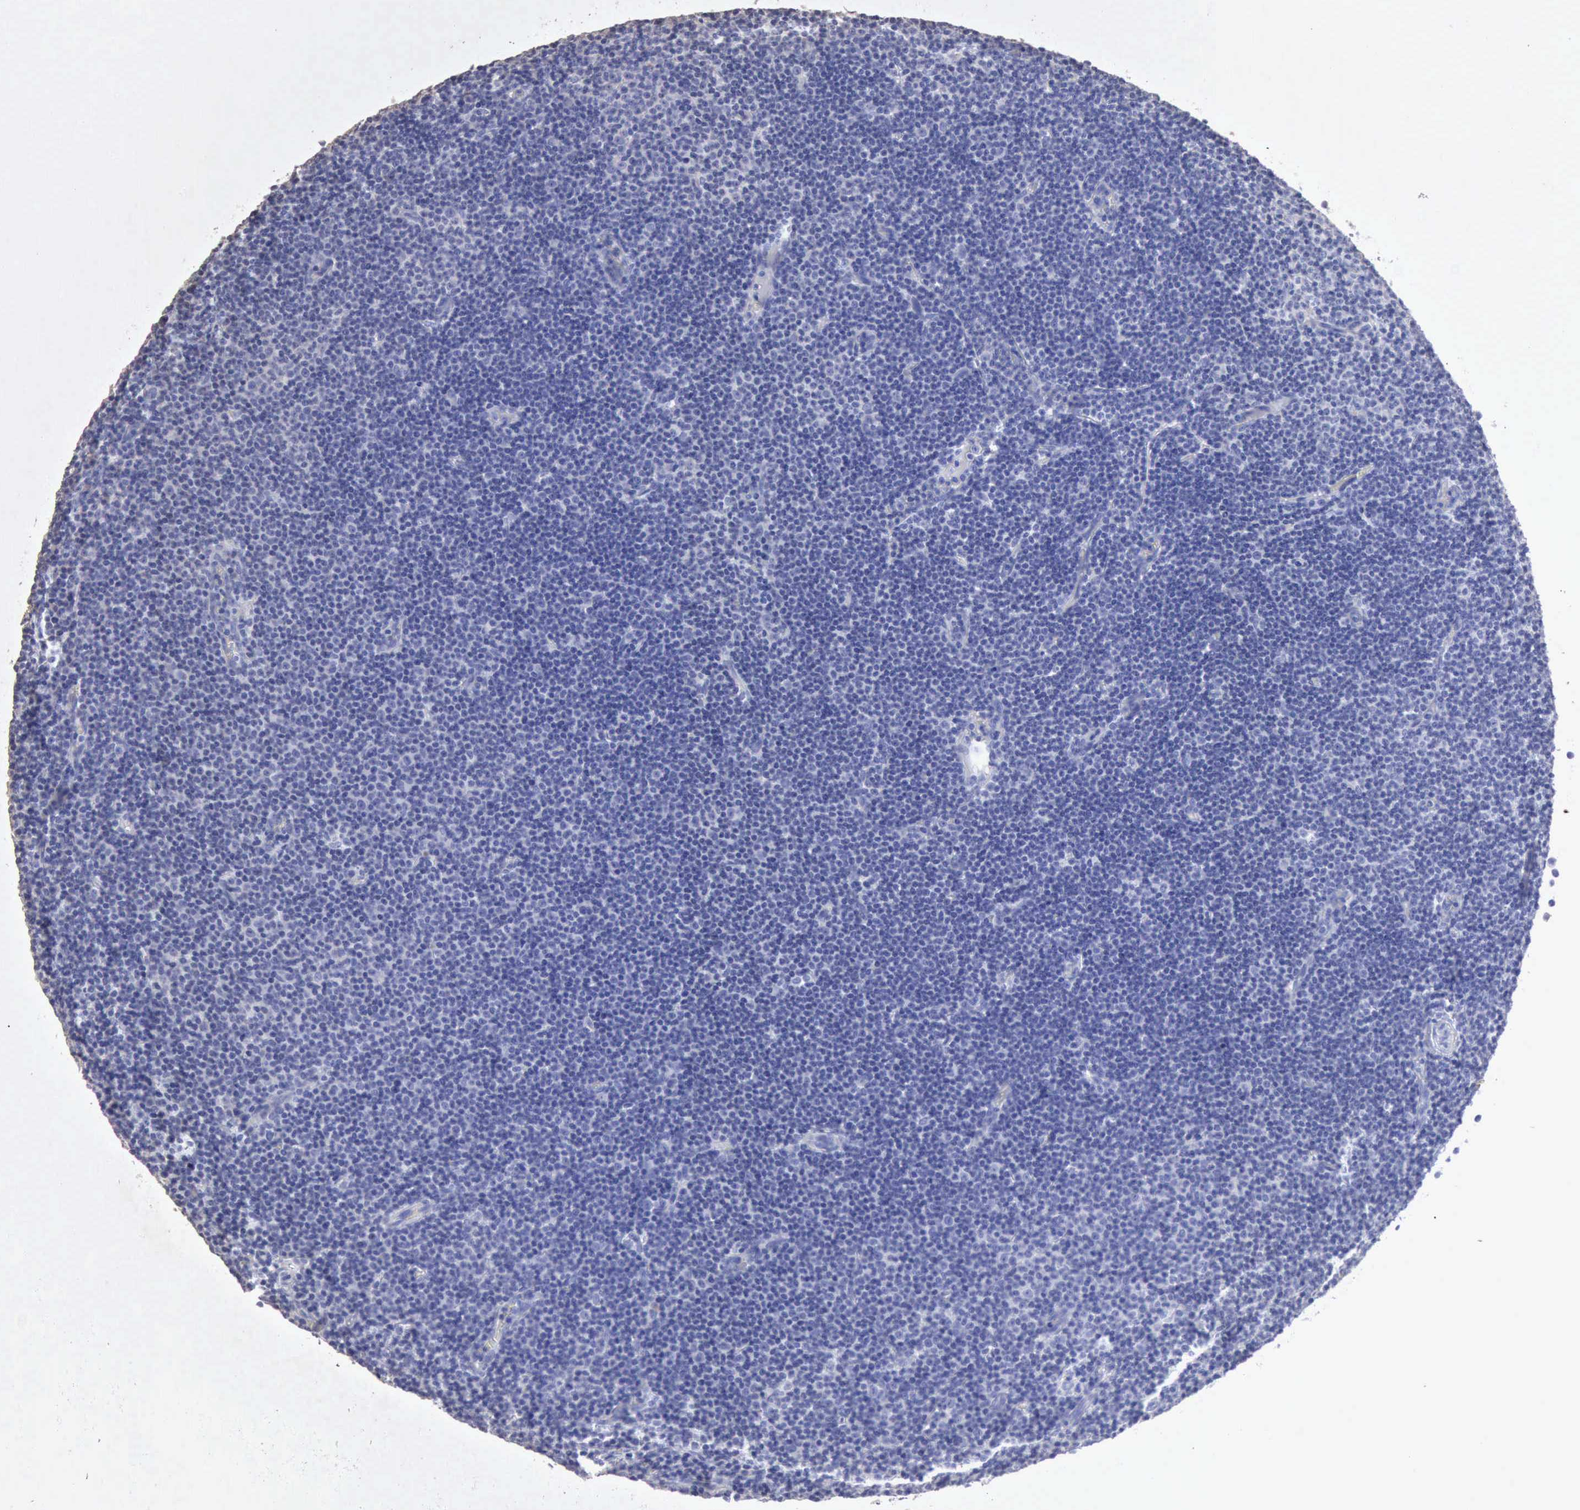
{"staining": {"intensity": "negative", "quantity": "none", "location": "none"}, "tissue": "lymphoma", "cell_type": "Tumor cells", "image_type": "cancer", "snomed": [{"axis": "morphology", "description": "Malignant lymphoma, non-Hodgkin's type, Low grade"}, {"axis": "topography", "description": "Lymph node"}], "caption": "DAB immunohistochemical staining of malignant lymphoma, non-Hodgkin's type (low-grade) exhibits no significant expression in tumor cells. (DAB IHC, high magnification).", "gene": "KRT6B", "patient": {"sex": "male", "age": 57}}